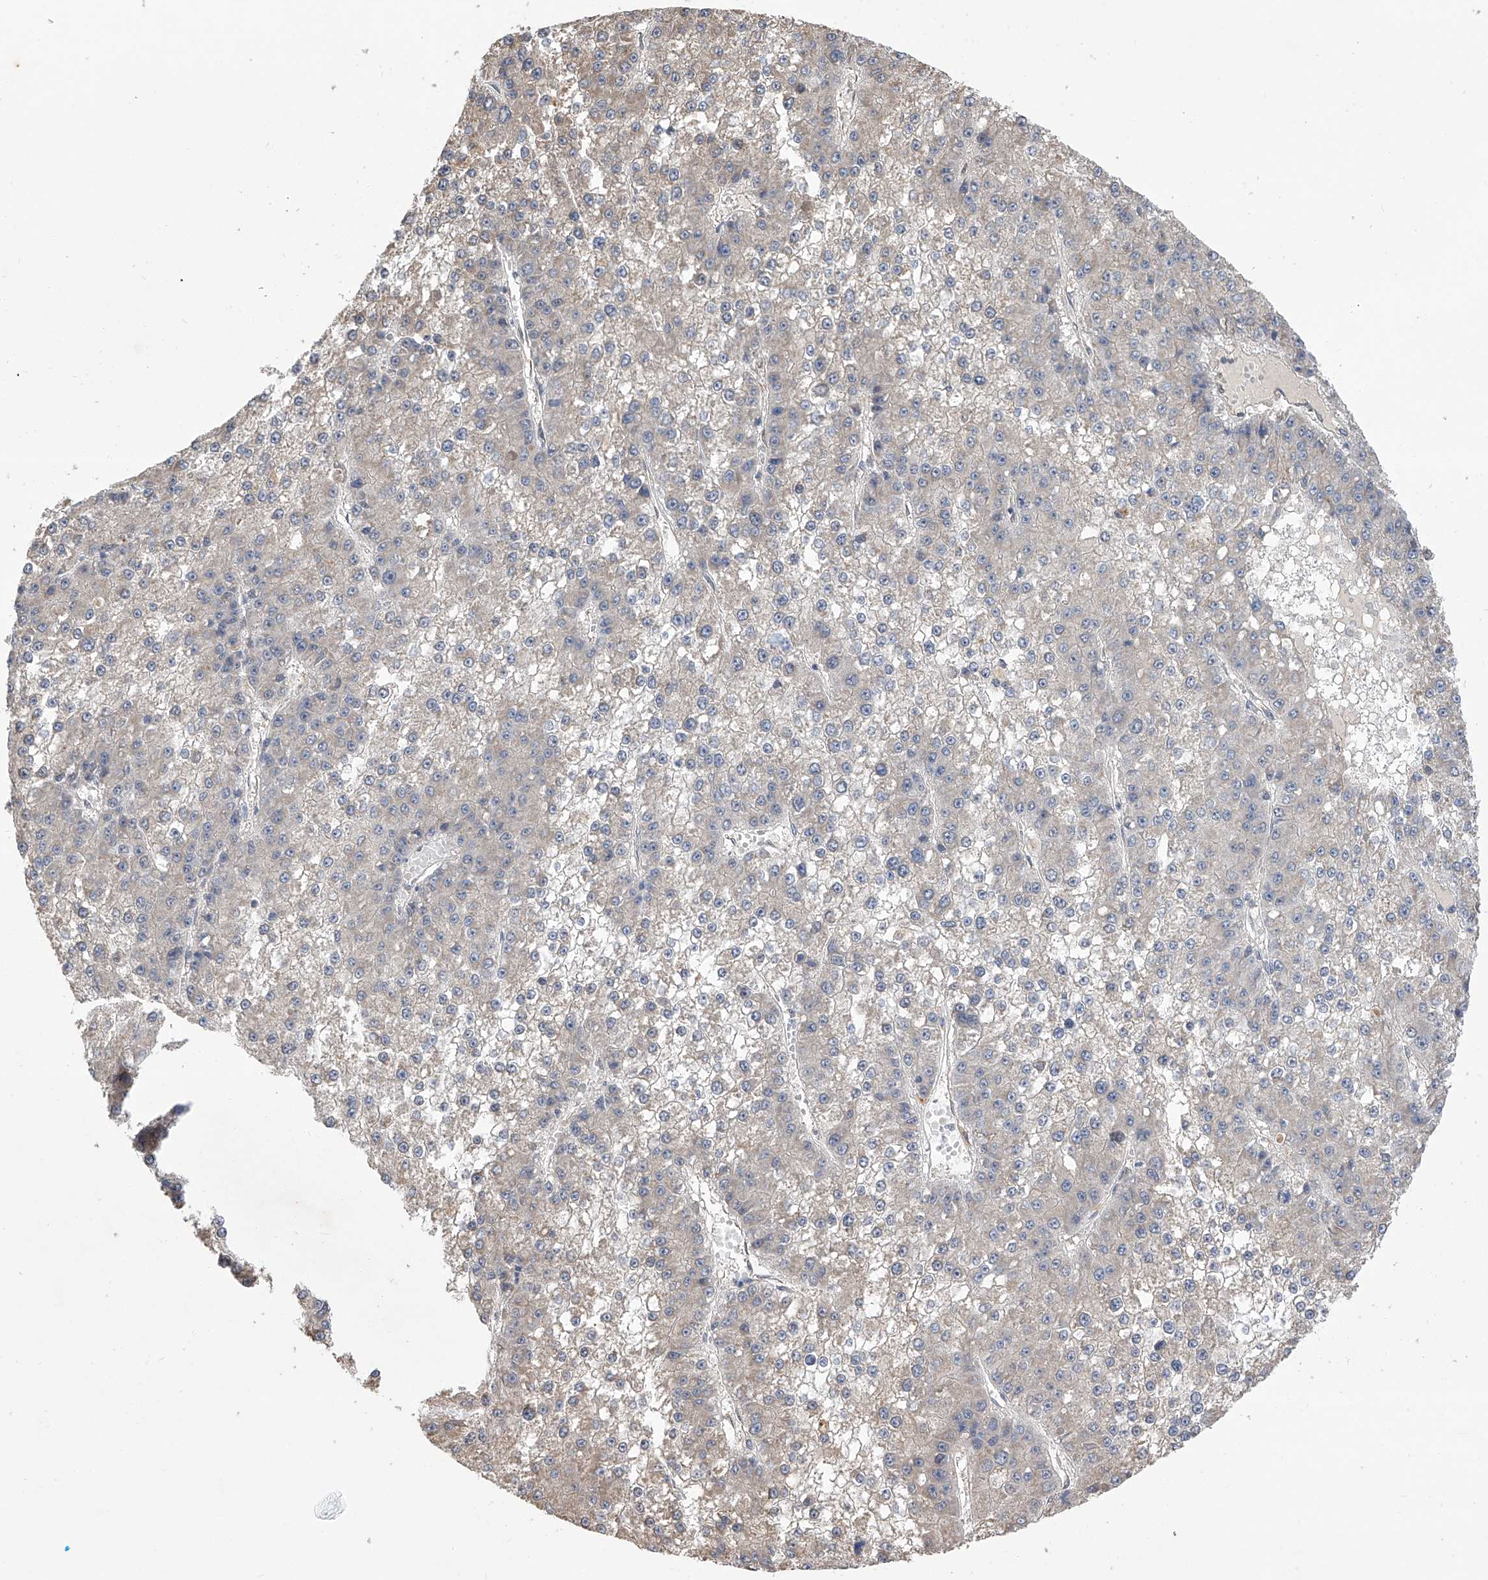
{"staining": {"intensity": "negative", "quantity": "none", "location": "none"}, "tissue": "liver cancer", "cell_type": "Tumor cells", "image_type": "cancer", "snomed": [{"axis": "morphology", "description": "Carcinoma, Hepatocellular, NOS"}, {"axis": "topography", "description": "Liver"}], "caption": "DAB immunohistochemical staining of liver hepatocellular carcinoma displays no significant expression in tumor cells.", "gene": "USP45", "patient": {"sex": "female", "age": 73}}